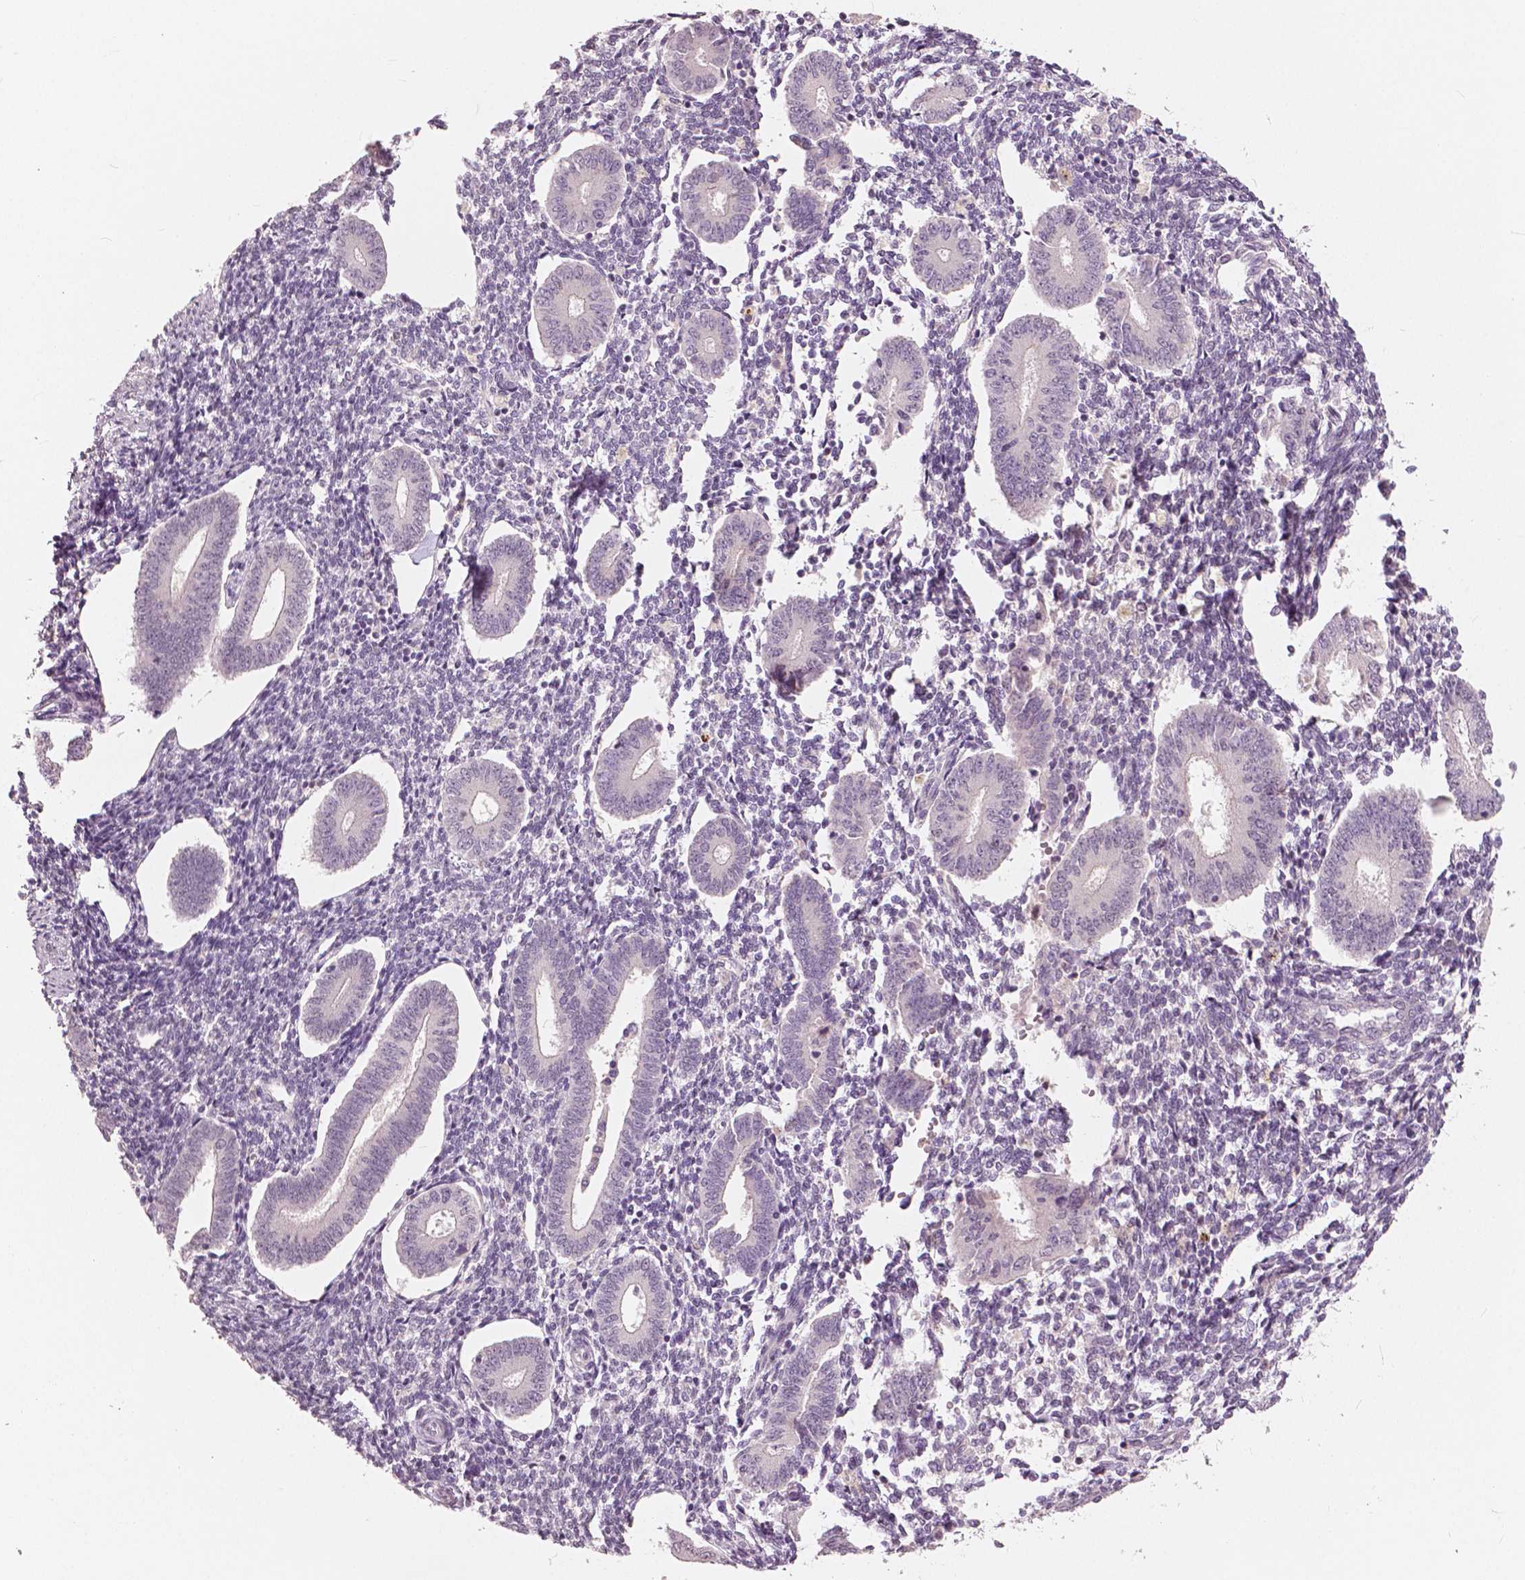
{"staining": {"intensity": "negative", "quantity": "none", "location": "none"}, "tissue": "endometrium", "cell_type": "Cells in endometrial stroma", "image_type": "normal", "snomed": [{"axis": "morphology", "description": "Normal tissue, NOS"}, {"axis": "topography", "description": "Endometrium"}], "caption": "Immunohistochemistry of unremarkable human endometrium shows no positivity in cells in endometrial stroma. The staining is performed using DAB (3,3'-diaminobenzidine) brown chromogen with nuclei counter-stained in using hematoxylin.", "gene": "NANOG", "patient": {"sex": "female", "age": 40}}